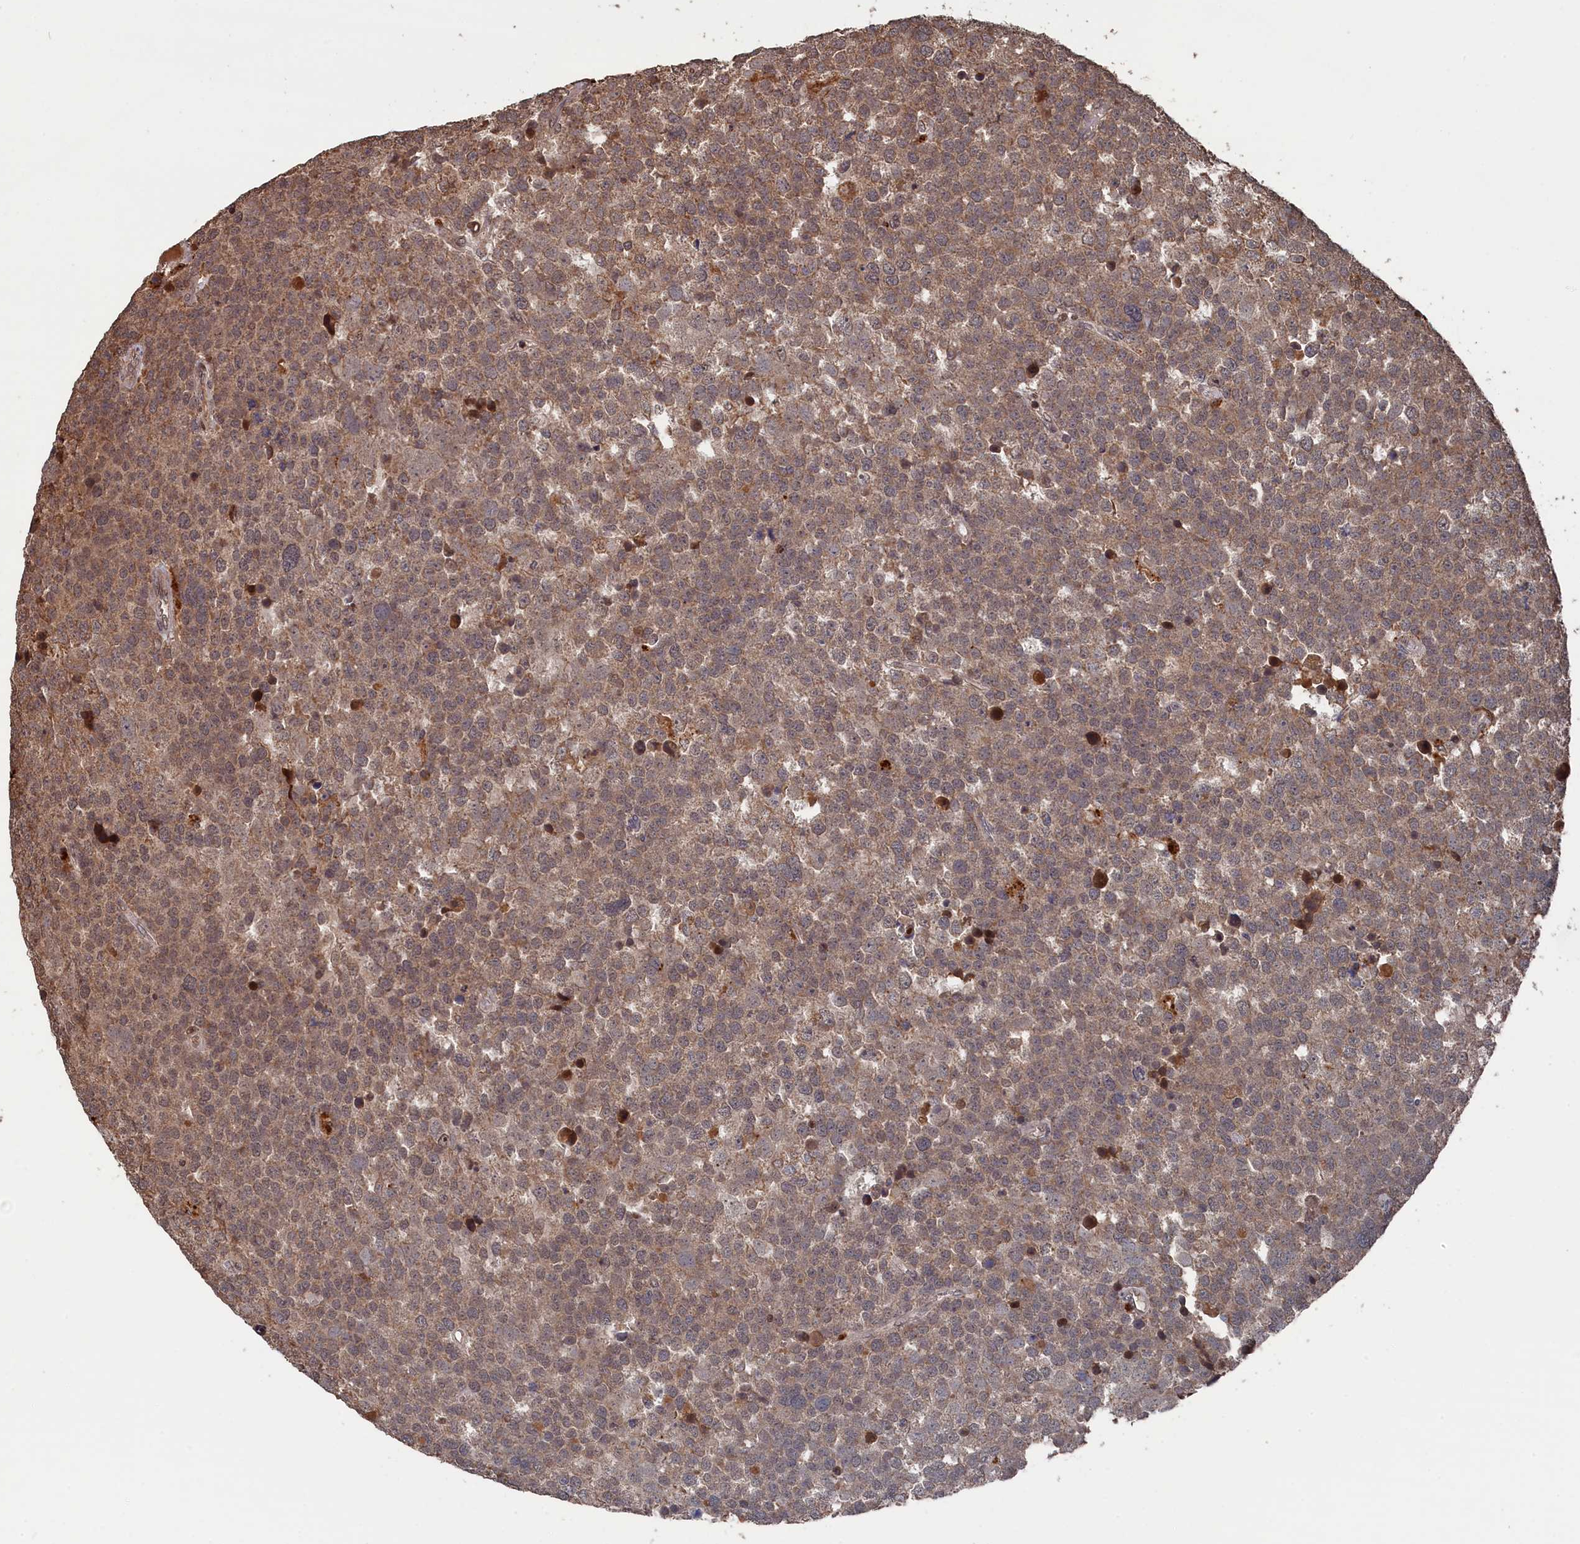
{"staining": {"intensity": "moderate", "quantity": ">75%", "location": "cytoplasmic/membranous"}, "tissue": "testis cancer", "cell_type": "Tumor cells", "image_type": "cancer", "snomed": [{"axis": "morphology", "description": "Seminoma, NOS"}, {"axis": "topography", "description": "Testis"}], "caption": "A micrograph showing moderate cytoplasmic/membranous positivity in approximately >75% of tumor cells in testis cancer (seminoma), as visualized by brown immunohistochemical staining.", "gene": "CEACAM21", "patient": {"sex": "male", "age": 71}}